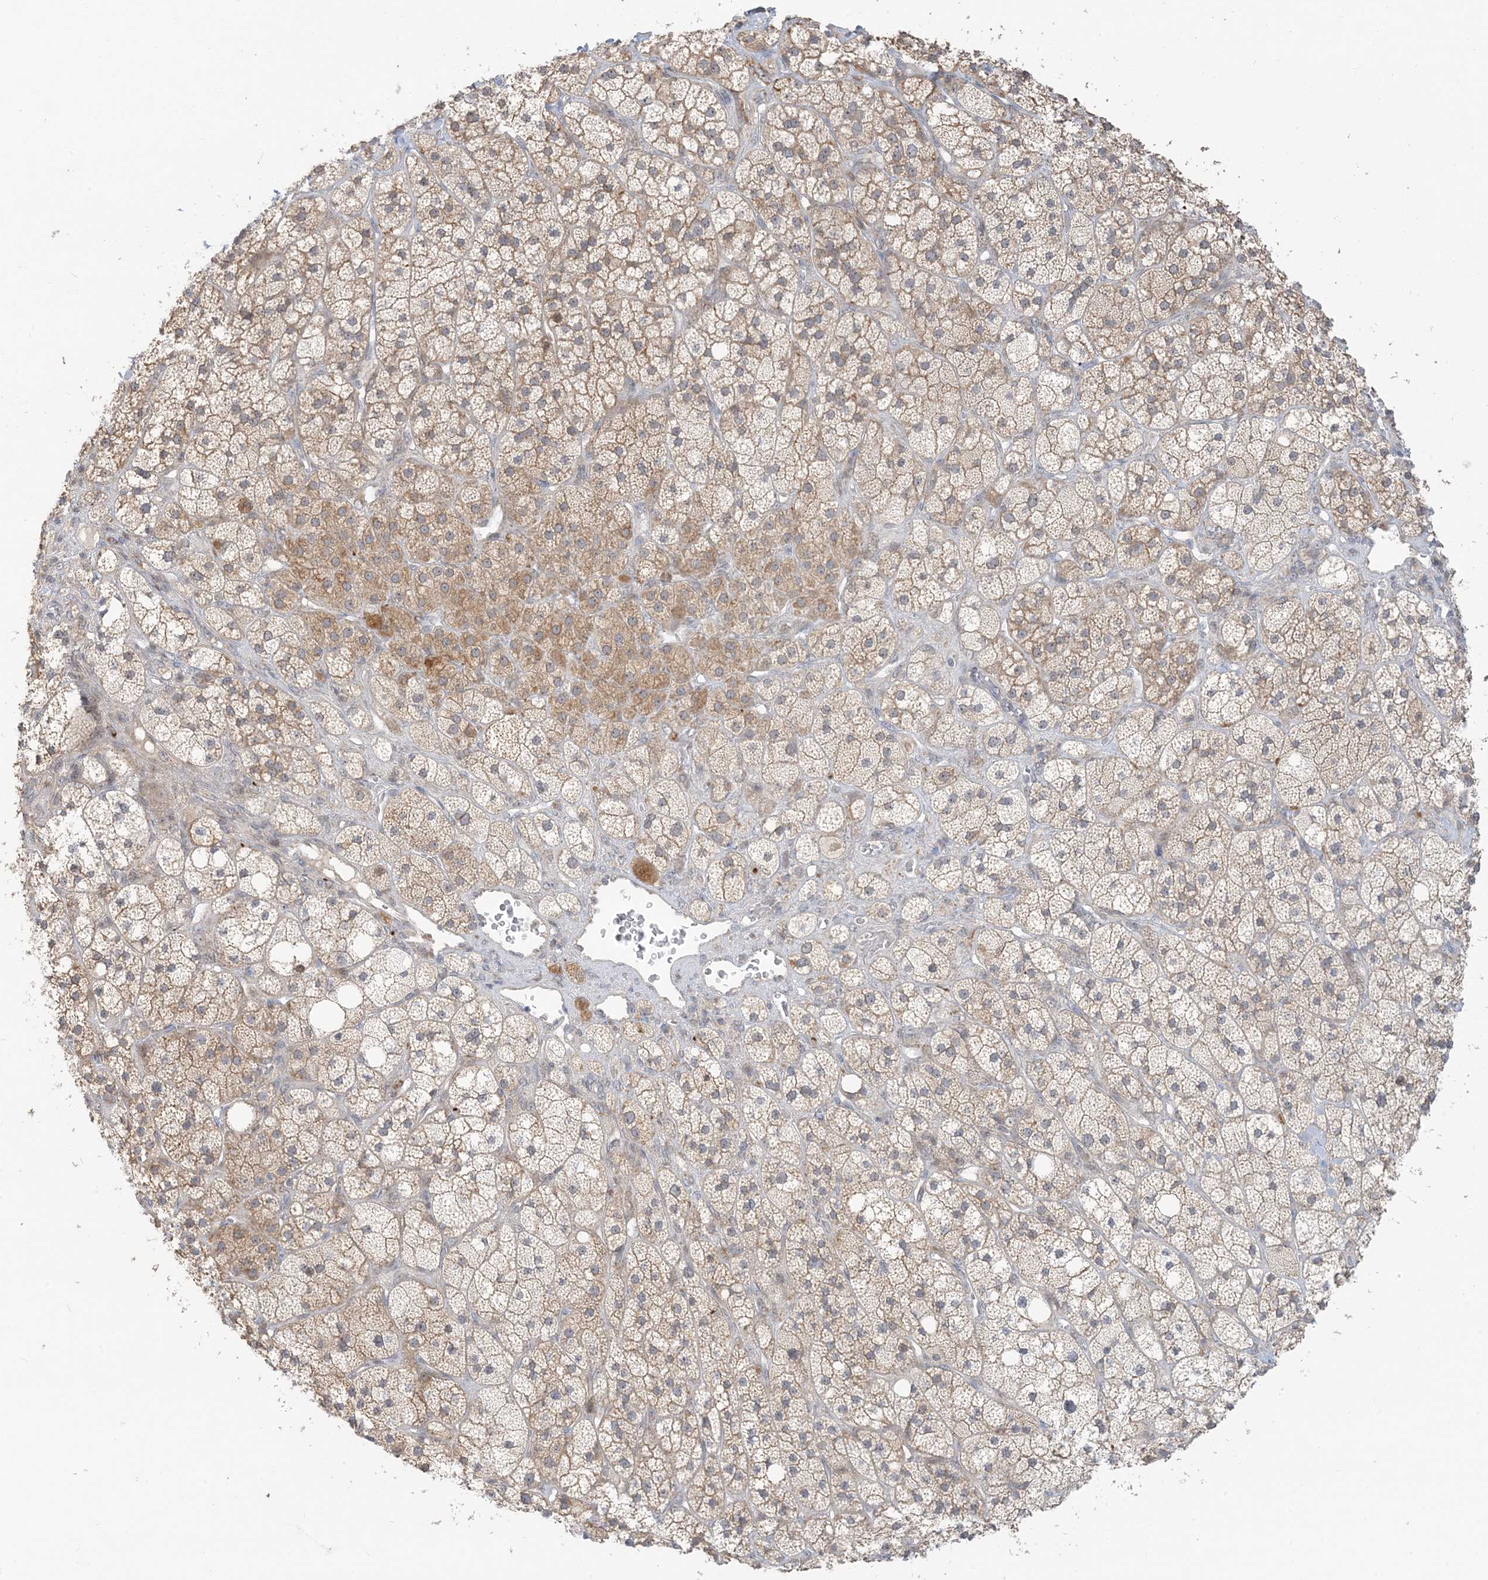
{"staining": {"intensity": "moderate", "quantity": "25%-75%", "location": "cytoplasmic/membranous"}, "tissue": "adrenal gland", "cell_type": "Glandular cells", "image_type": "normal", "snomed": [{"axis": "morphology", "description": "Normal tissue, NOS"}, {"axis": "topography", "description": "Adrenal gland"}], "caption": "Protein expression by immunohistochemistry (IHC) shows moderate cytoplasmic/membranous positivity in about 25%-75% of glandular cells in unremarkable adrenal gland.", "gene": "PRRT3", "patient": {"sex": "male", "age": 61}}